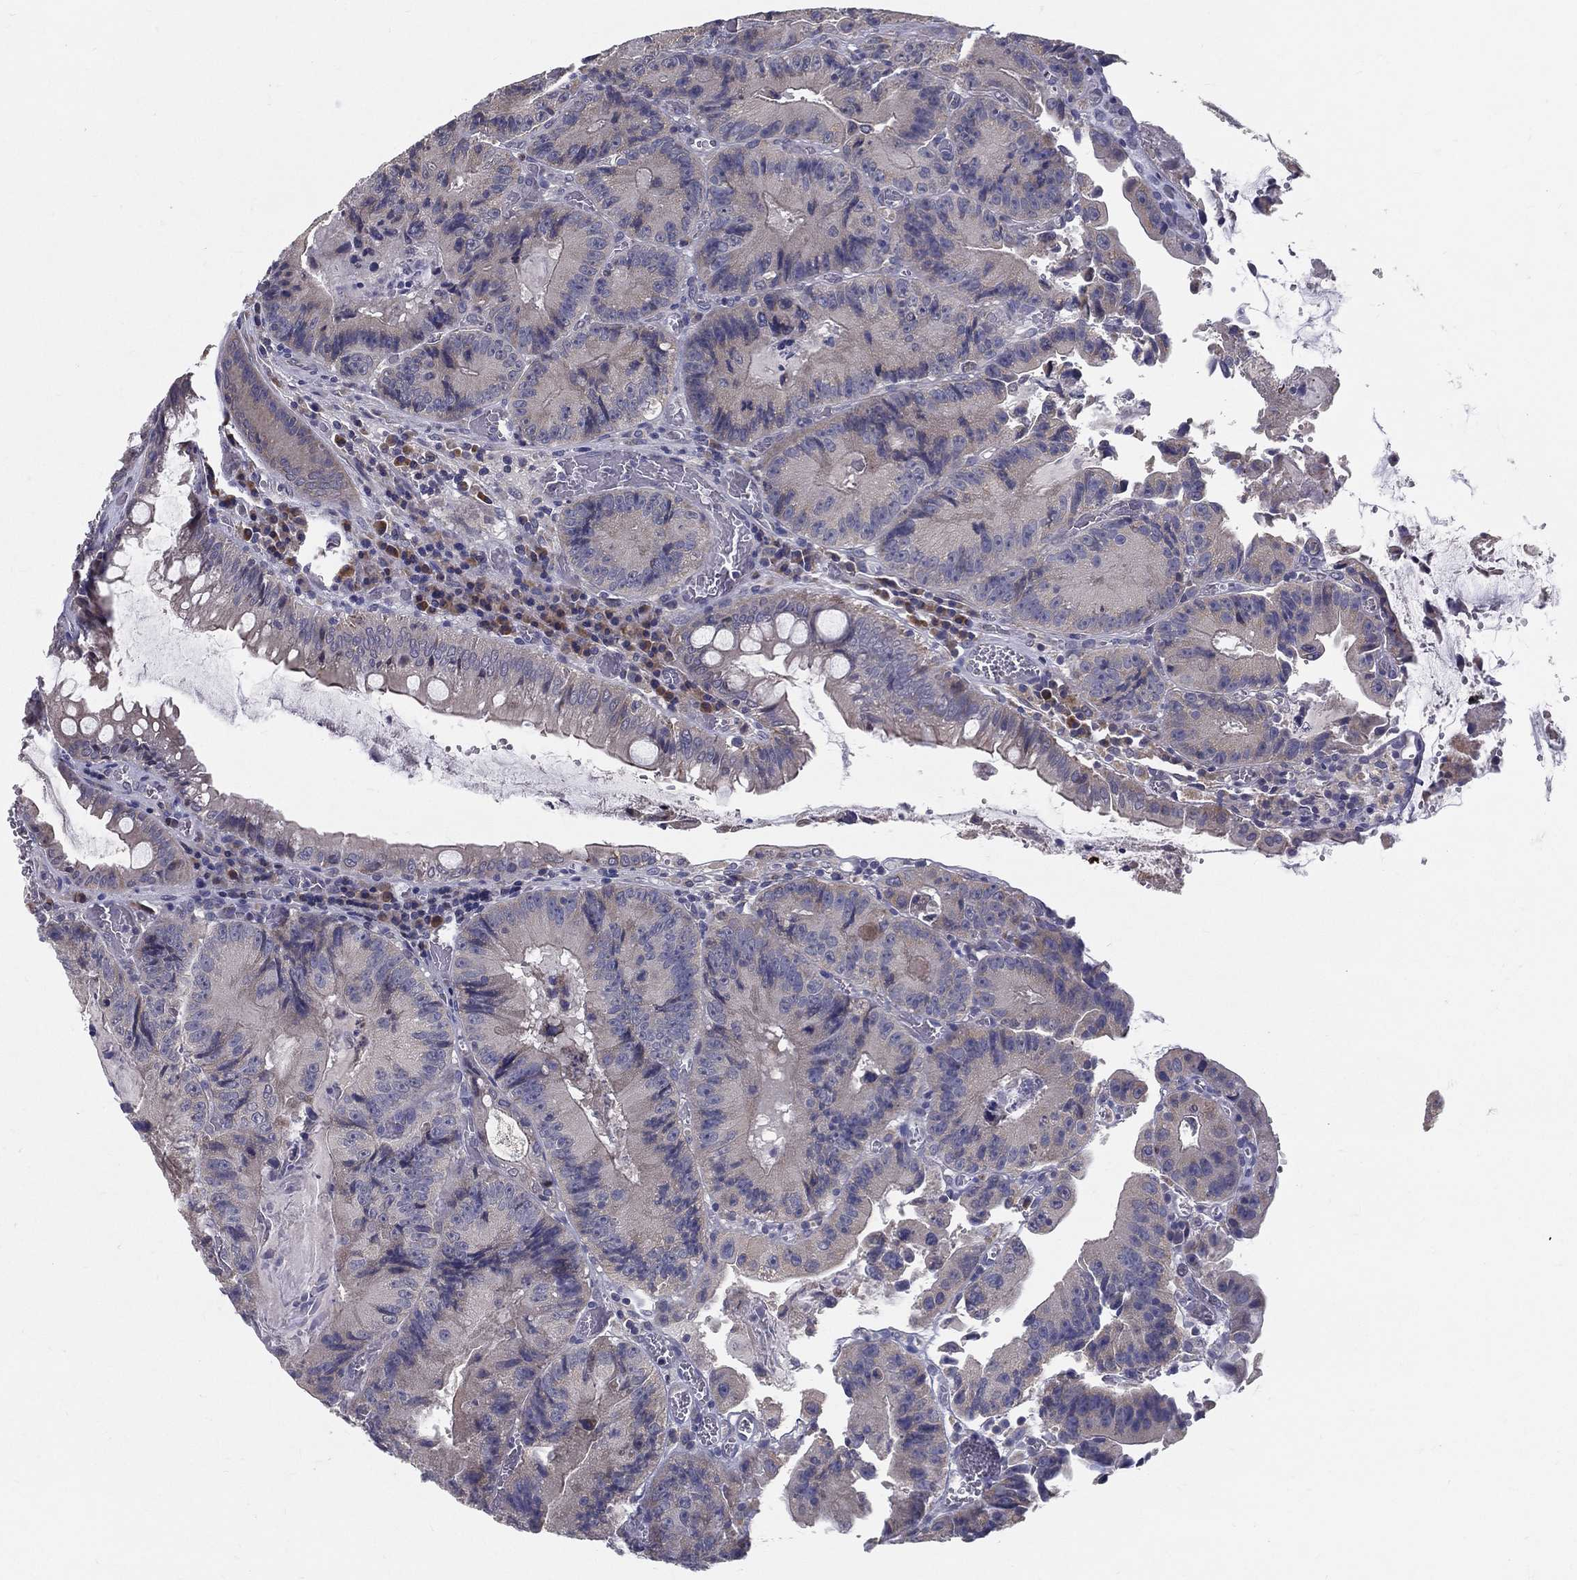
{"staining": {"intensity": "negative", "quantity": "none", "location": "none"}, "tissue": "colorectal cancer", "cell_type": "Tumor cells", "image_type": "cancer", "snomed": [{"axis": "morphology", "description": "Adenocarcinoma, NOS"}, {"axis": "topography", "description": "Colon"}], "caption": "This is a micrograph of immunohistochemistry staining of colorectal cancer, which shows no positivity in tumor cells. (DAB (3,3'-diaminobenzidine) IHC with hematoxylin counter stain).", "gene": "PCSK1", "patient": {"sex": "female", "age": 86}}